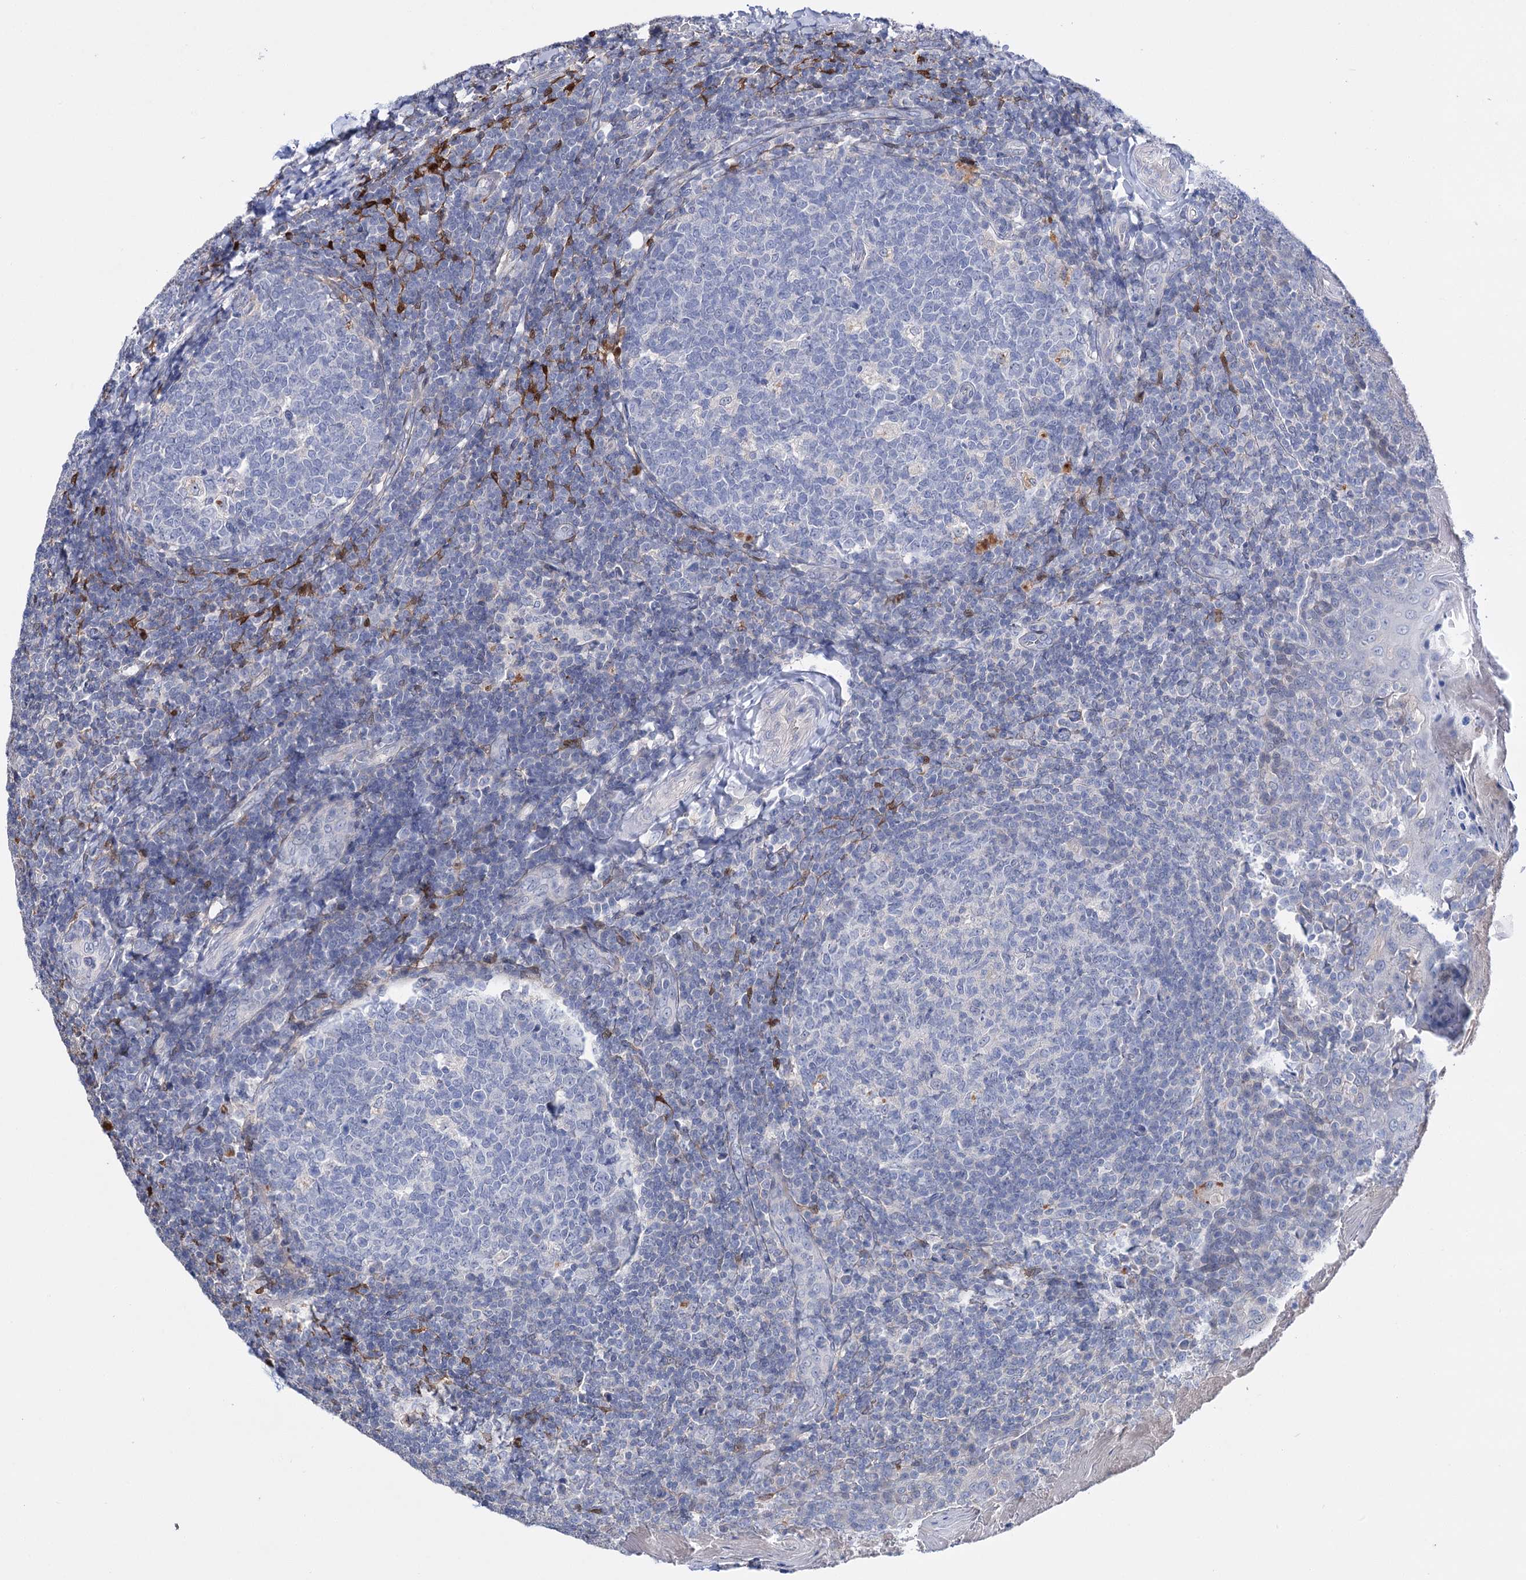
{"staining": {"intensity": "negative", "quantity": "none", "location": "none"}, "tissue": "tonsil", "cell_type": "Germinal center cells", "image_type": "normal", "snomed": [{"axis": "morphology", "description": "Normal tissue, NOS"}, {"axis": "topography", "description": "Tonsil"}], "caption": "Immunohistochemistry (IHC) histopathology image of normal tonsil: tonsil stained with DAB exhibits no significant protein expression in germinal center cells.", "gene": "LYZL4", "patient": {"sex": "female", "age": 19}}